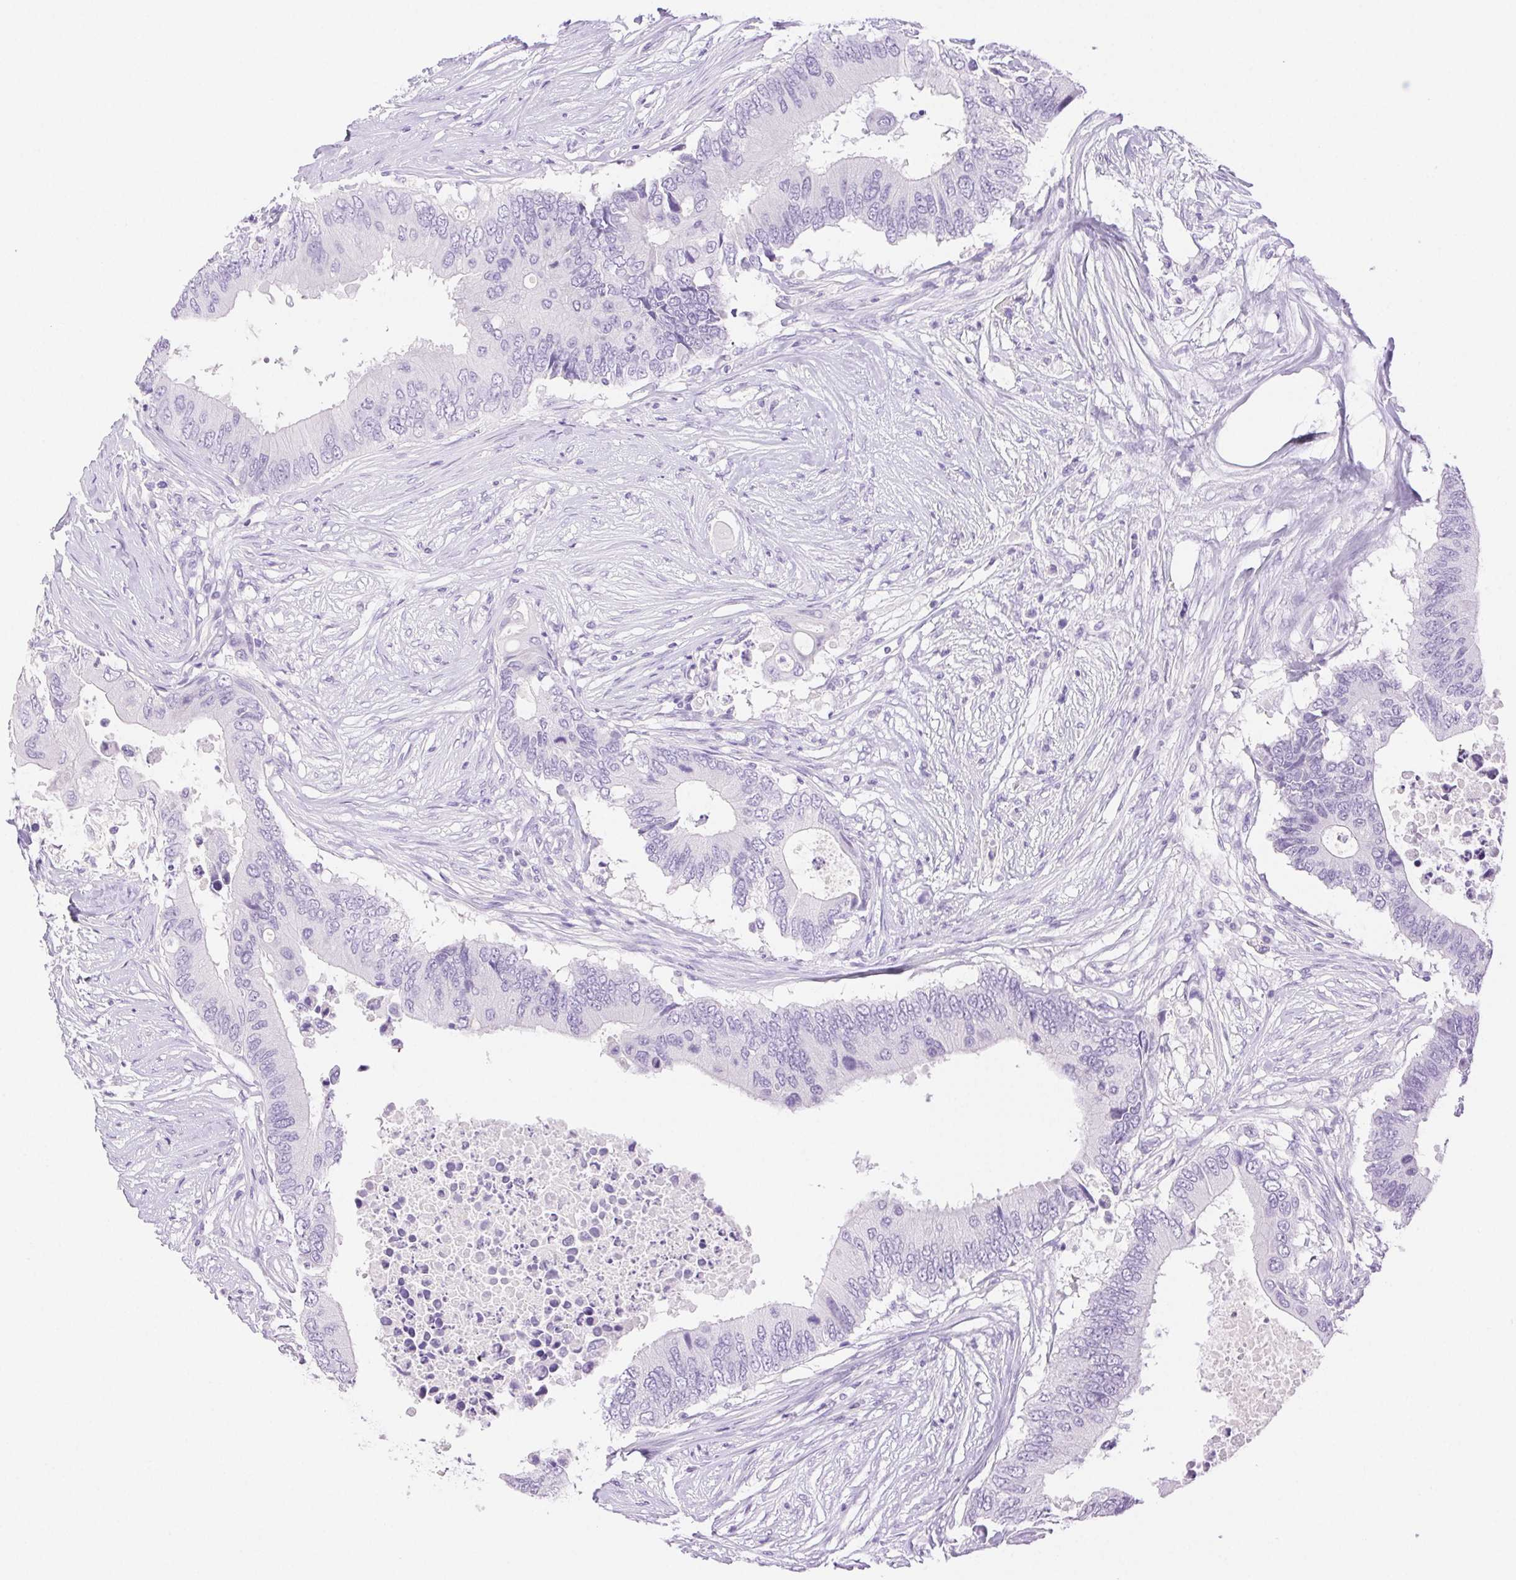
{"staining": {"intensity": "negative", "quantity": "none", "location": "none"}, "tissue": "colorectal cancer", "cell_type": "Tumor cells", "image_type": "cancer", "snomed": [{"axis": "morphology", "description": "Adenocarcinoma, NOS"}, {"axis": "topography", "description": "Colon"}], "caption": "Adenocarcinoma (colorectal) was stained to show a protein in brown. There is no significant positivity in tumor cells.", "gene": "SPACA4", "patient": {"sex": "male", "age": 71}}